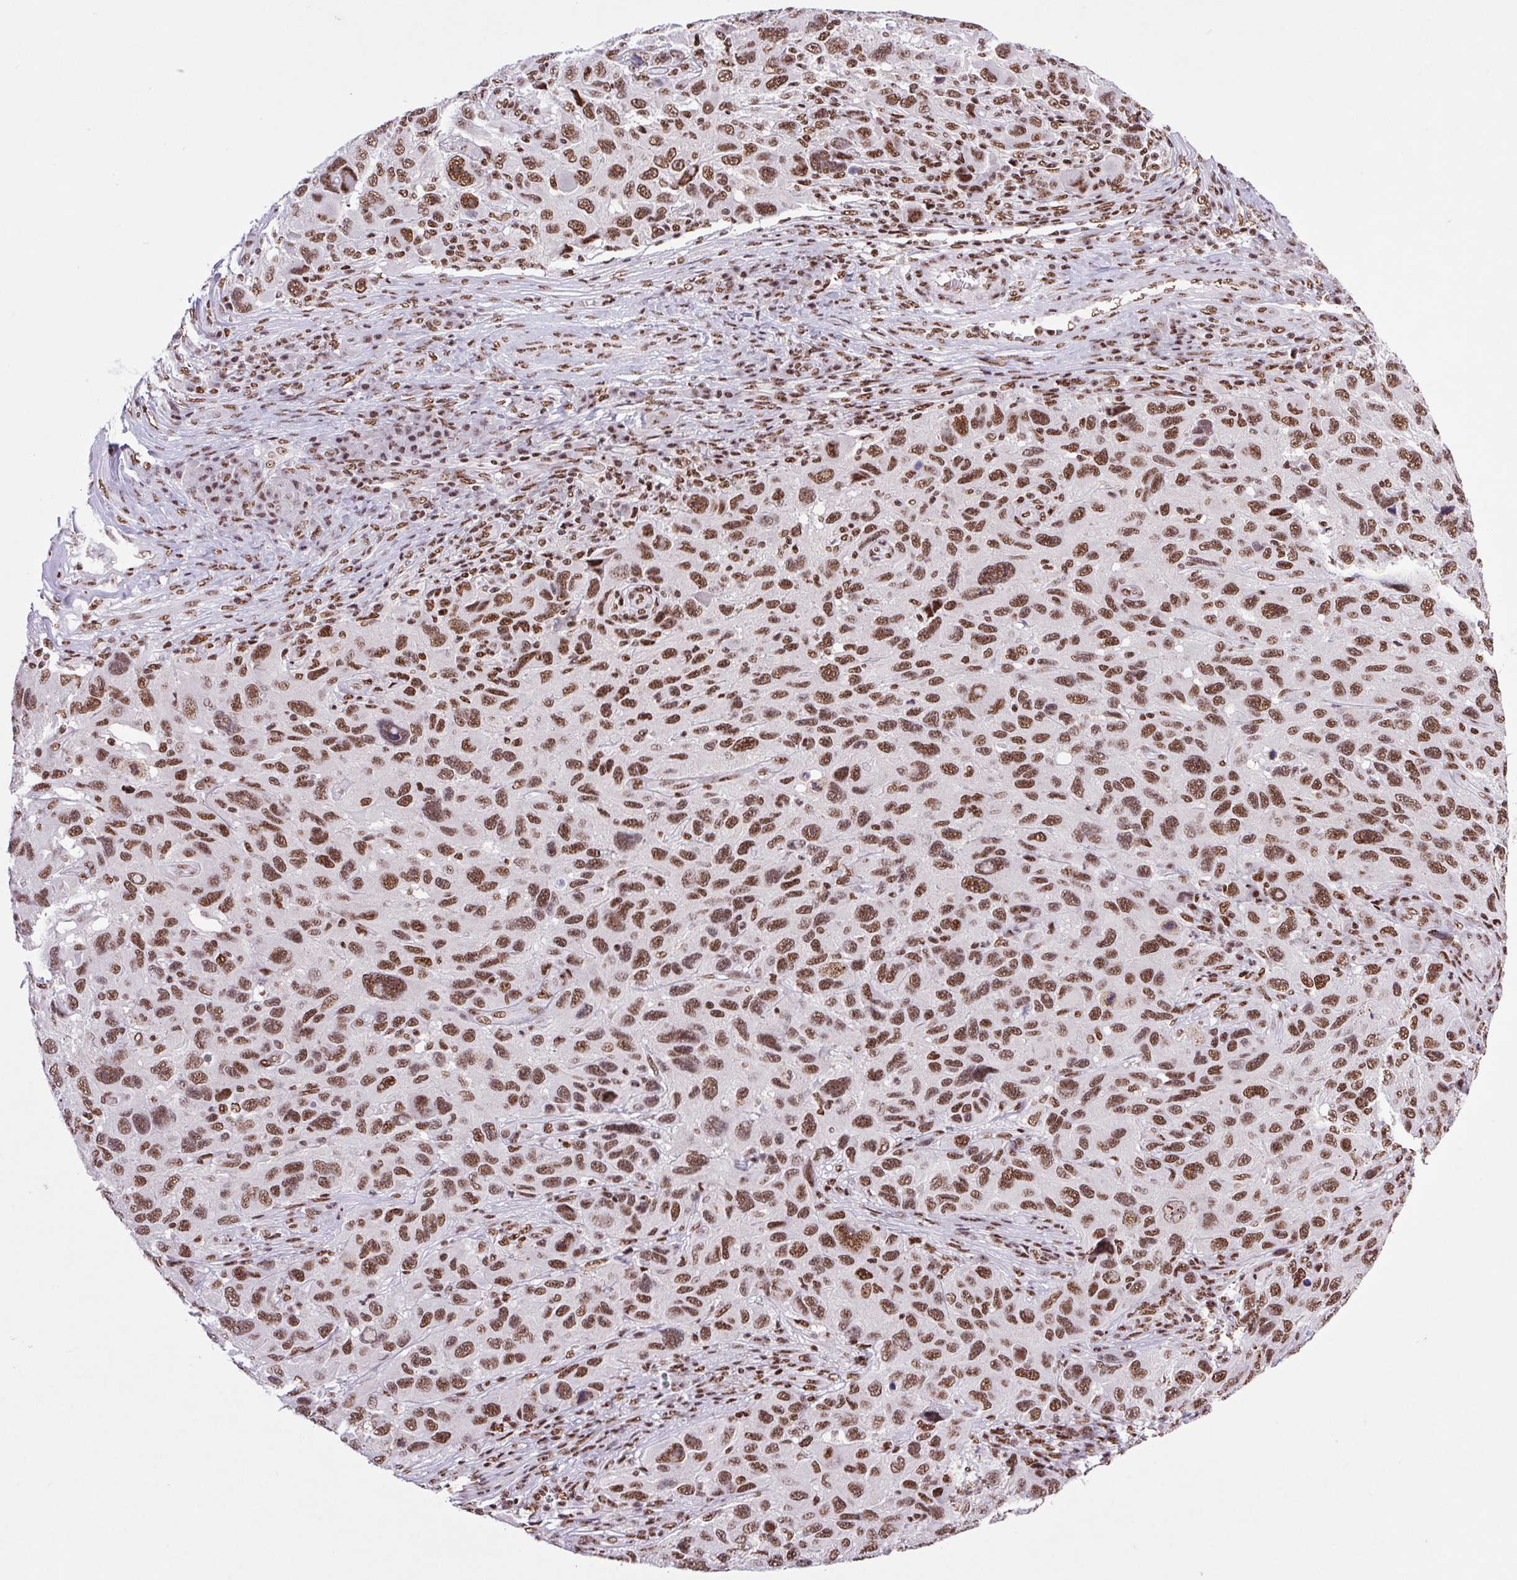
{"staining": {"intensity": "moderate", "quantity": ">75%", "location": "nuclear"}, "tissue": "melanoma", "cell_type": "Tumor cells", "image_type": "cancer", "snomed": [{"axis": "morphology", "description": "Malignant melanoma, NOS"}, {"axis": "topography", "description": "Skin"}], "caption": "Immunohistochemistry (IHC) histopathology image of neoplastic tissue: melanoma stained using immunohistochemistry exhibits medium levels of moderate protein expression localized specifically in the nuclear of tumor cells, appearing as a nuclear brown color.", "gene": "LDLRAD4", "patient": {"sex": "male", "age": 53}}